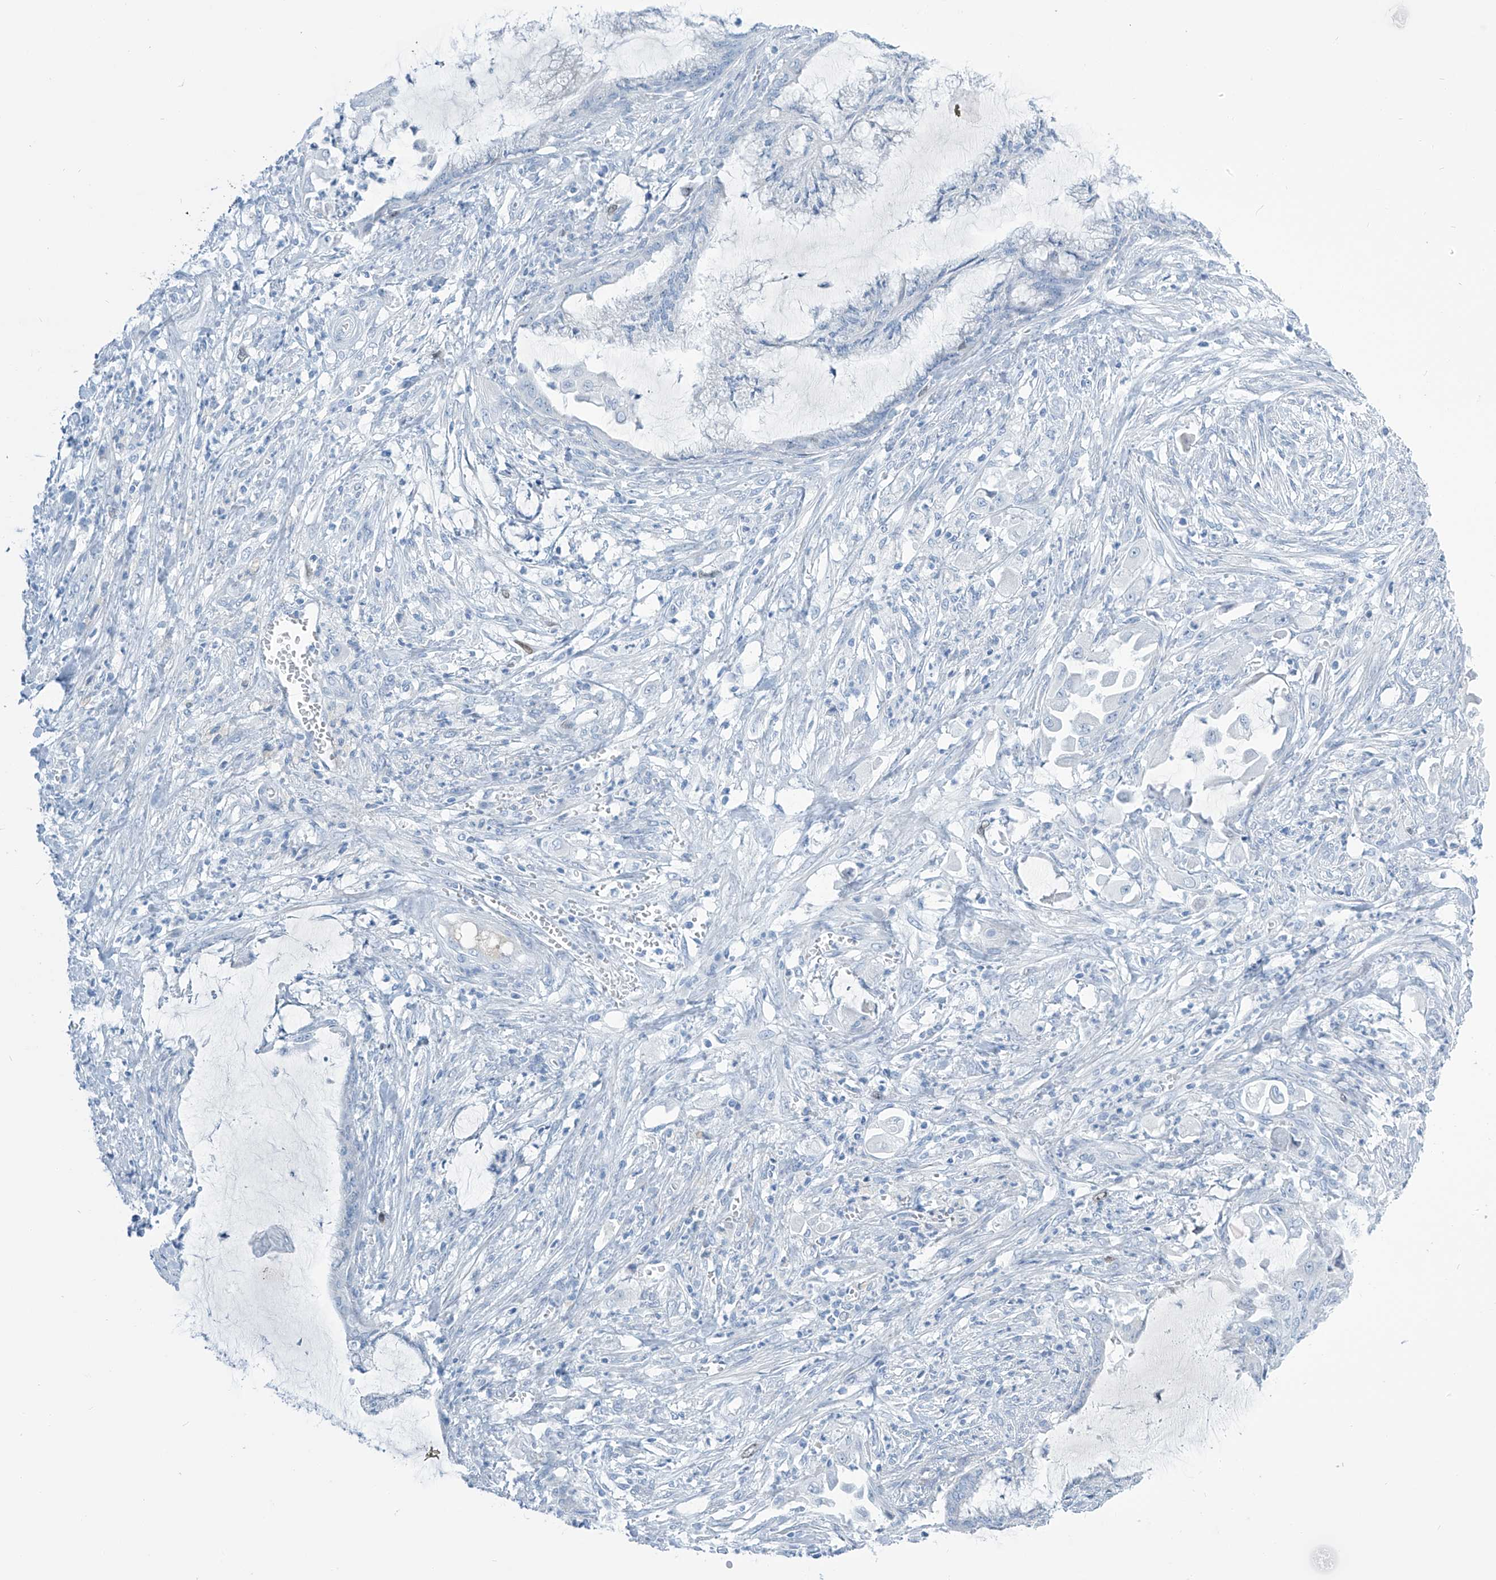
{"staining": {"intensity": "negative", "quantity": "none", "location": "none"}, "tissue": "endometrial cancer", "cell_type": "Tumor cells", "image_type": "cancer", "snomed": [{"axis": "morphology", "description": "Adenocarcinoma, NOS"}, {"axis": "topography", "description": "Endometrium"}], "caption": "There is no significant staining in tumor cells of endometrial adenocarcinoma. The staining was performed using DAB to visualize the protein expression in brown, while the nuclei were stained in blue with hematoxylin (Magnification: 20x).", "gene": "SGO2", "patient": {"sex": "female", "age": 86}}